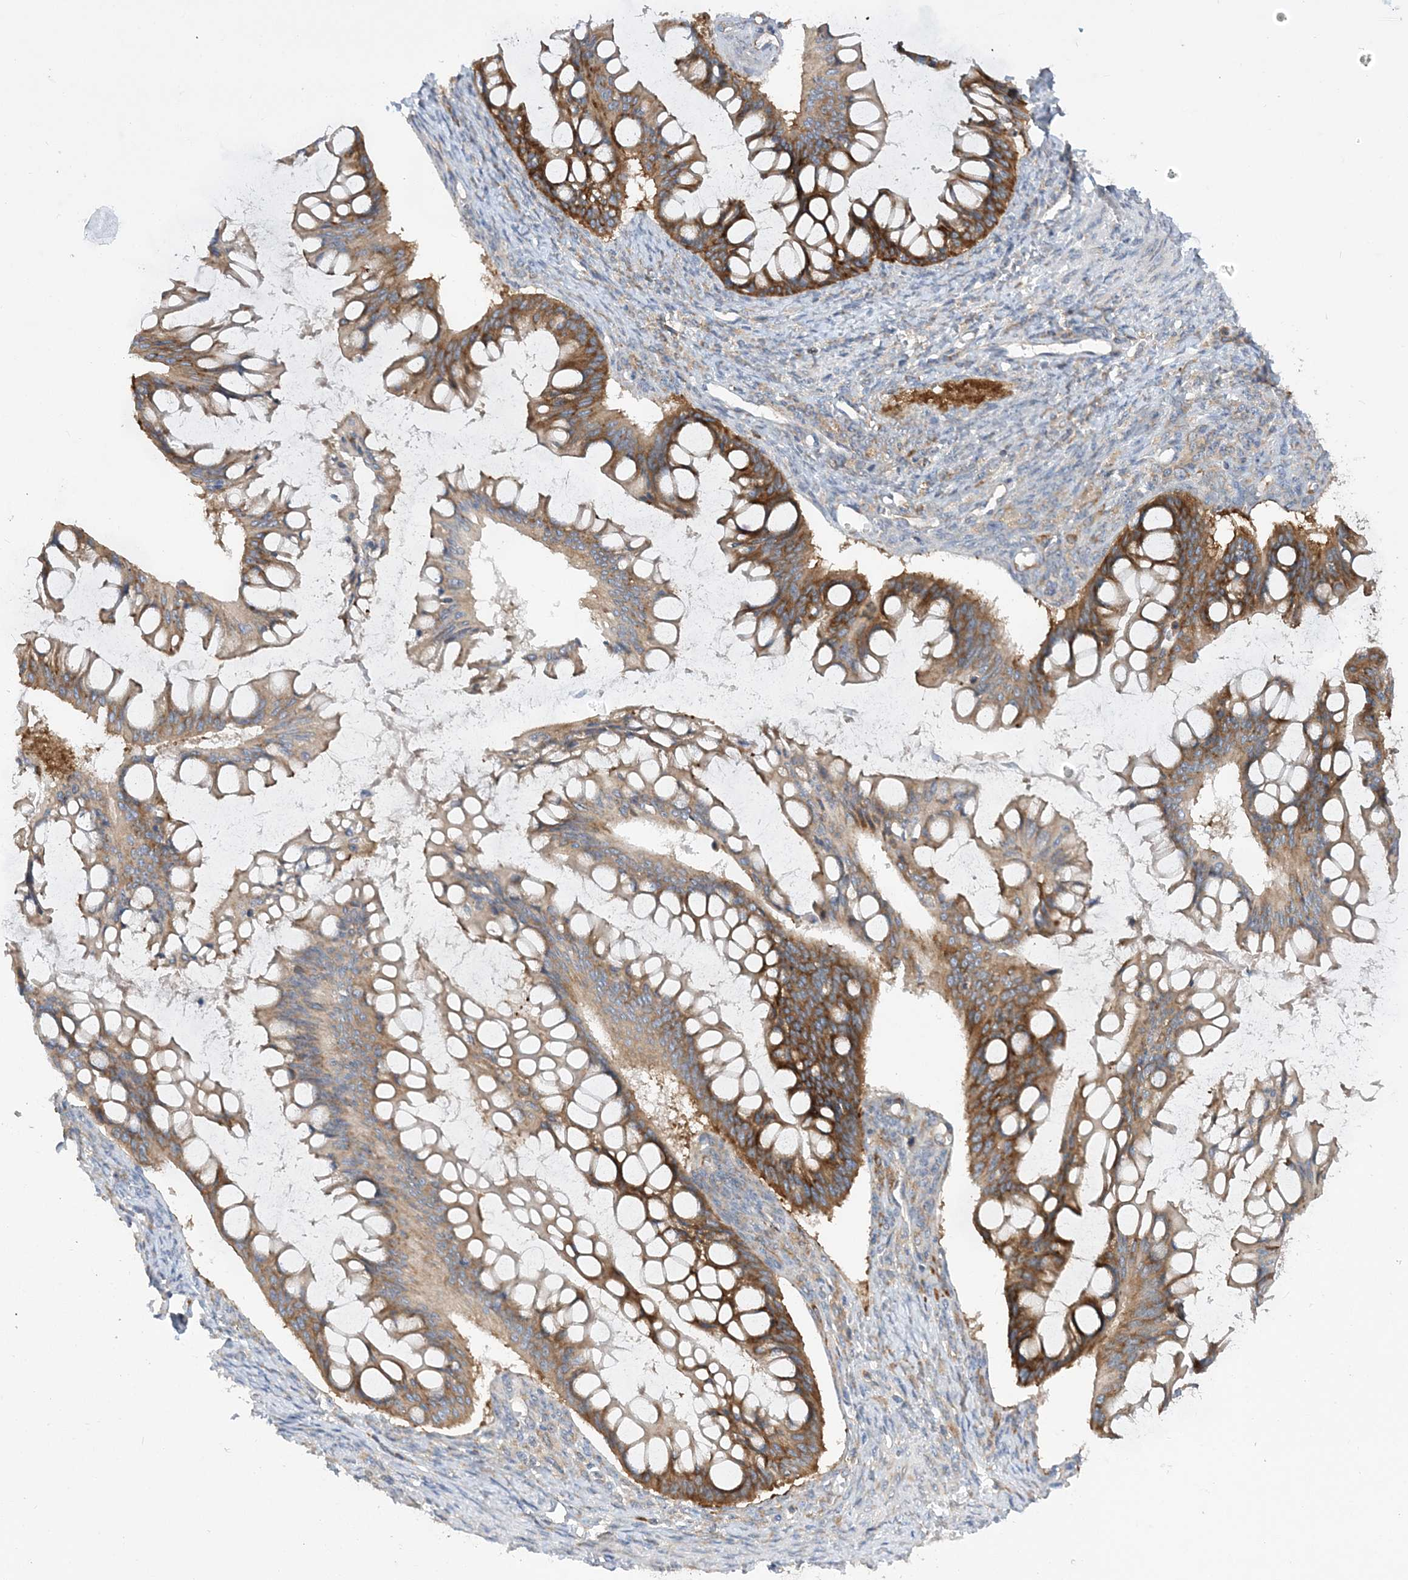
{"staining": {"intensity": "strong", "quantity": ">75%", "location": "cytoplasmic/membranous"}, "tissue": "ovarian cancer", "cell_type": "Tumor cells", "image_type": "cancer", "snomed": [{"axis": "morphology", "description": "Cystadenocarcinoma, mucinous, NOS"}, {"axis": "topography", "description": "Ovary"}], "caption": "Strong cytoplasmic/membranous expression is present in about >75% of tumor cells in ovarian cancer (mucinous cystadenocarcinoma).", "gene": "LARP4B", "patient": {"sex": "female", "age": 73}}